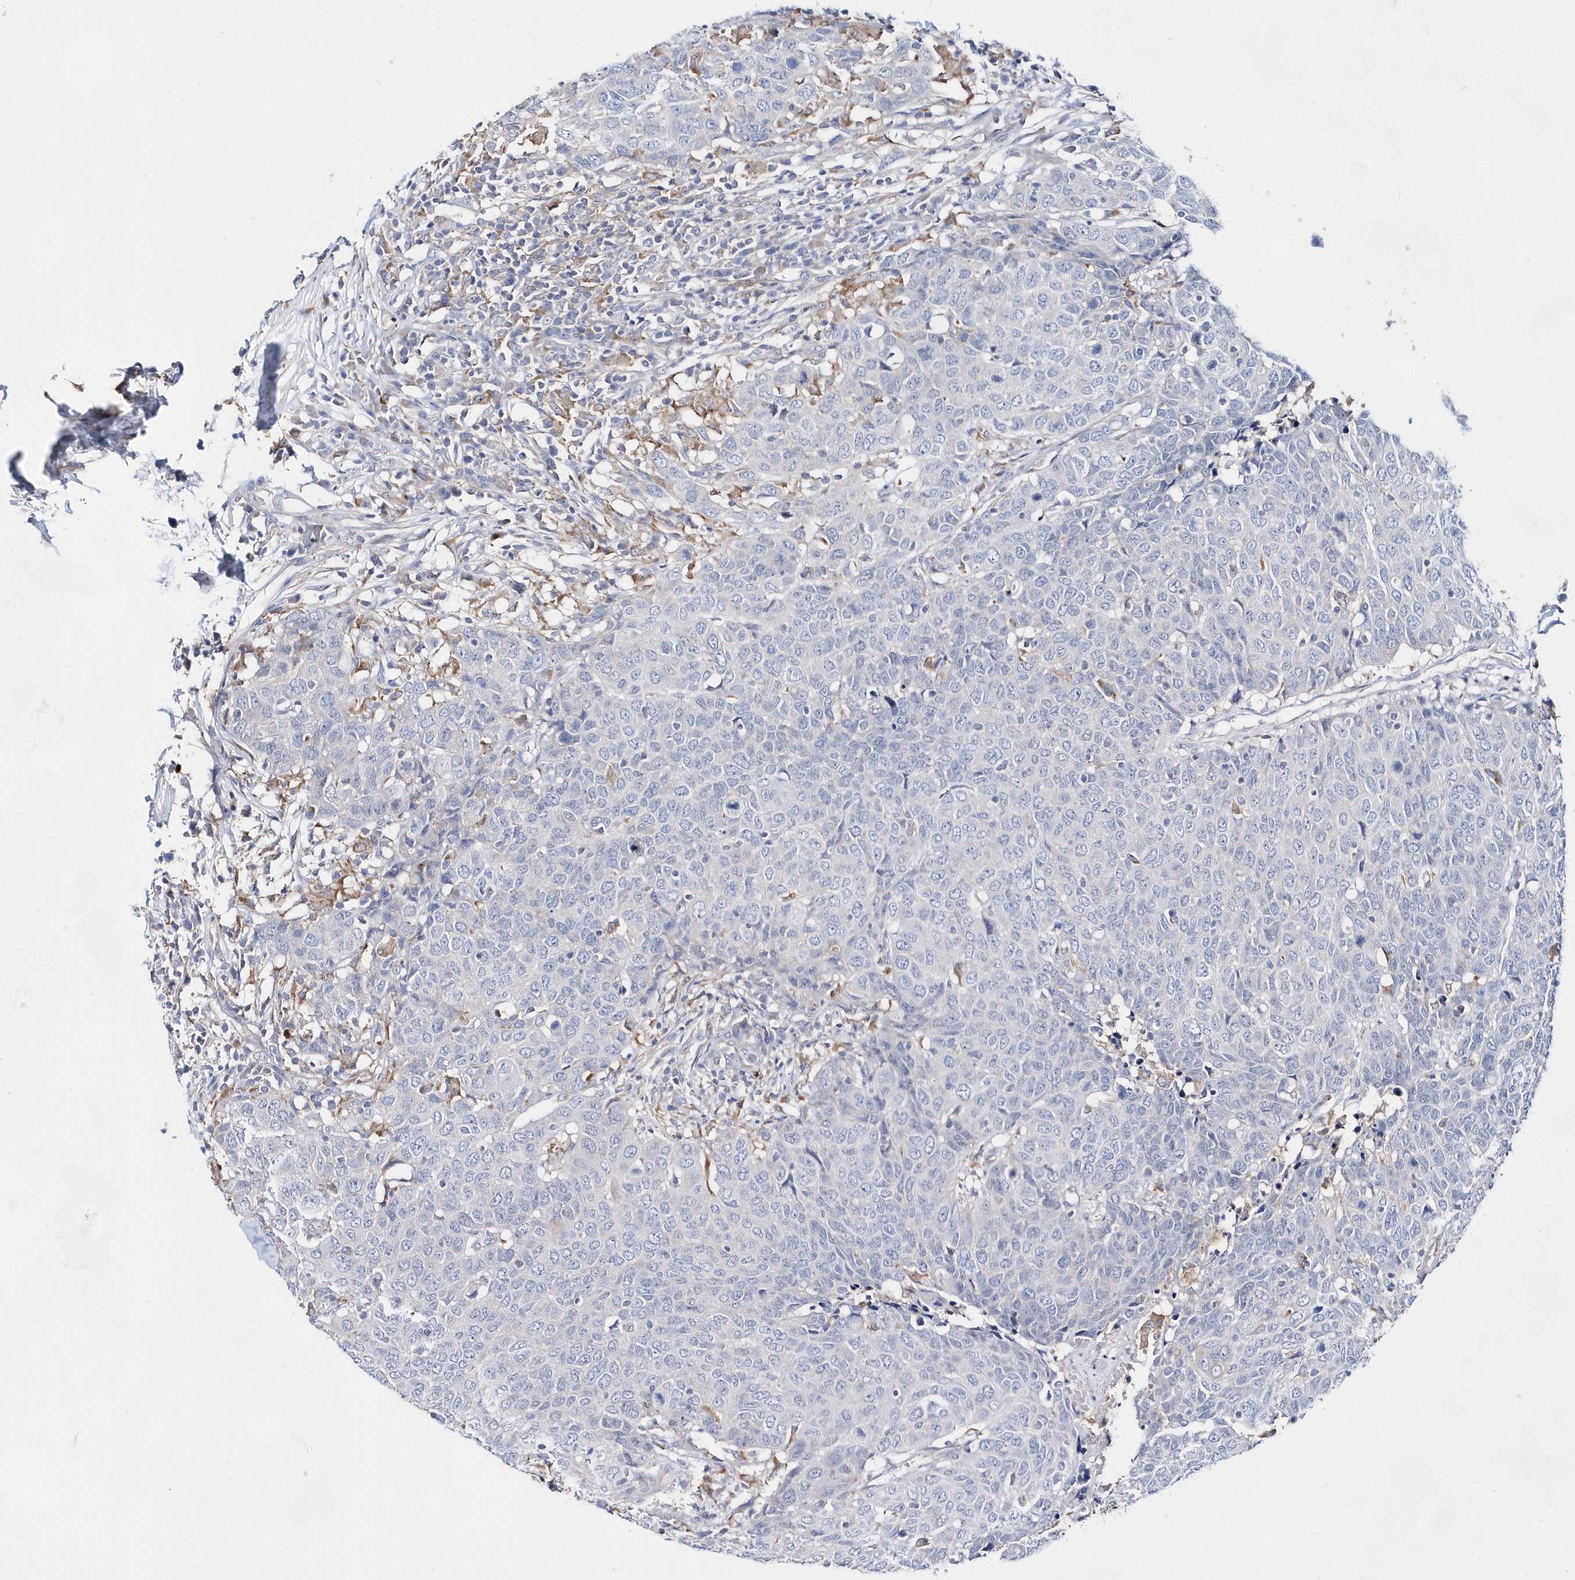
{"staining": {"intensity": "negative", "quantity": "none", "location": "none"}, "tissue": "head and neck cancer", "cell_type": "Tumor cells", "image_type": "cancer", "snomed": [{"axis": "morphology", "description": "Squamous cell carcinoma, NOS"}, {"axis": "topography", "description": "Head-Neck"}], "caption": "This is an immunohistochemistry (IHC) photomicrograph of human squamous cell carcinoma (head and neck). There is no expression in tumor cells.", "gene": "BDH2", "patient": {"sex": "male", "age": 66}}